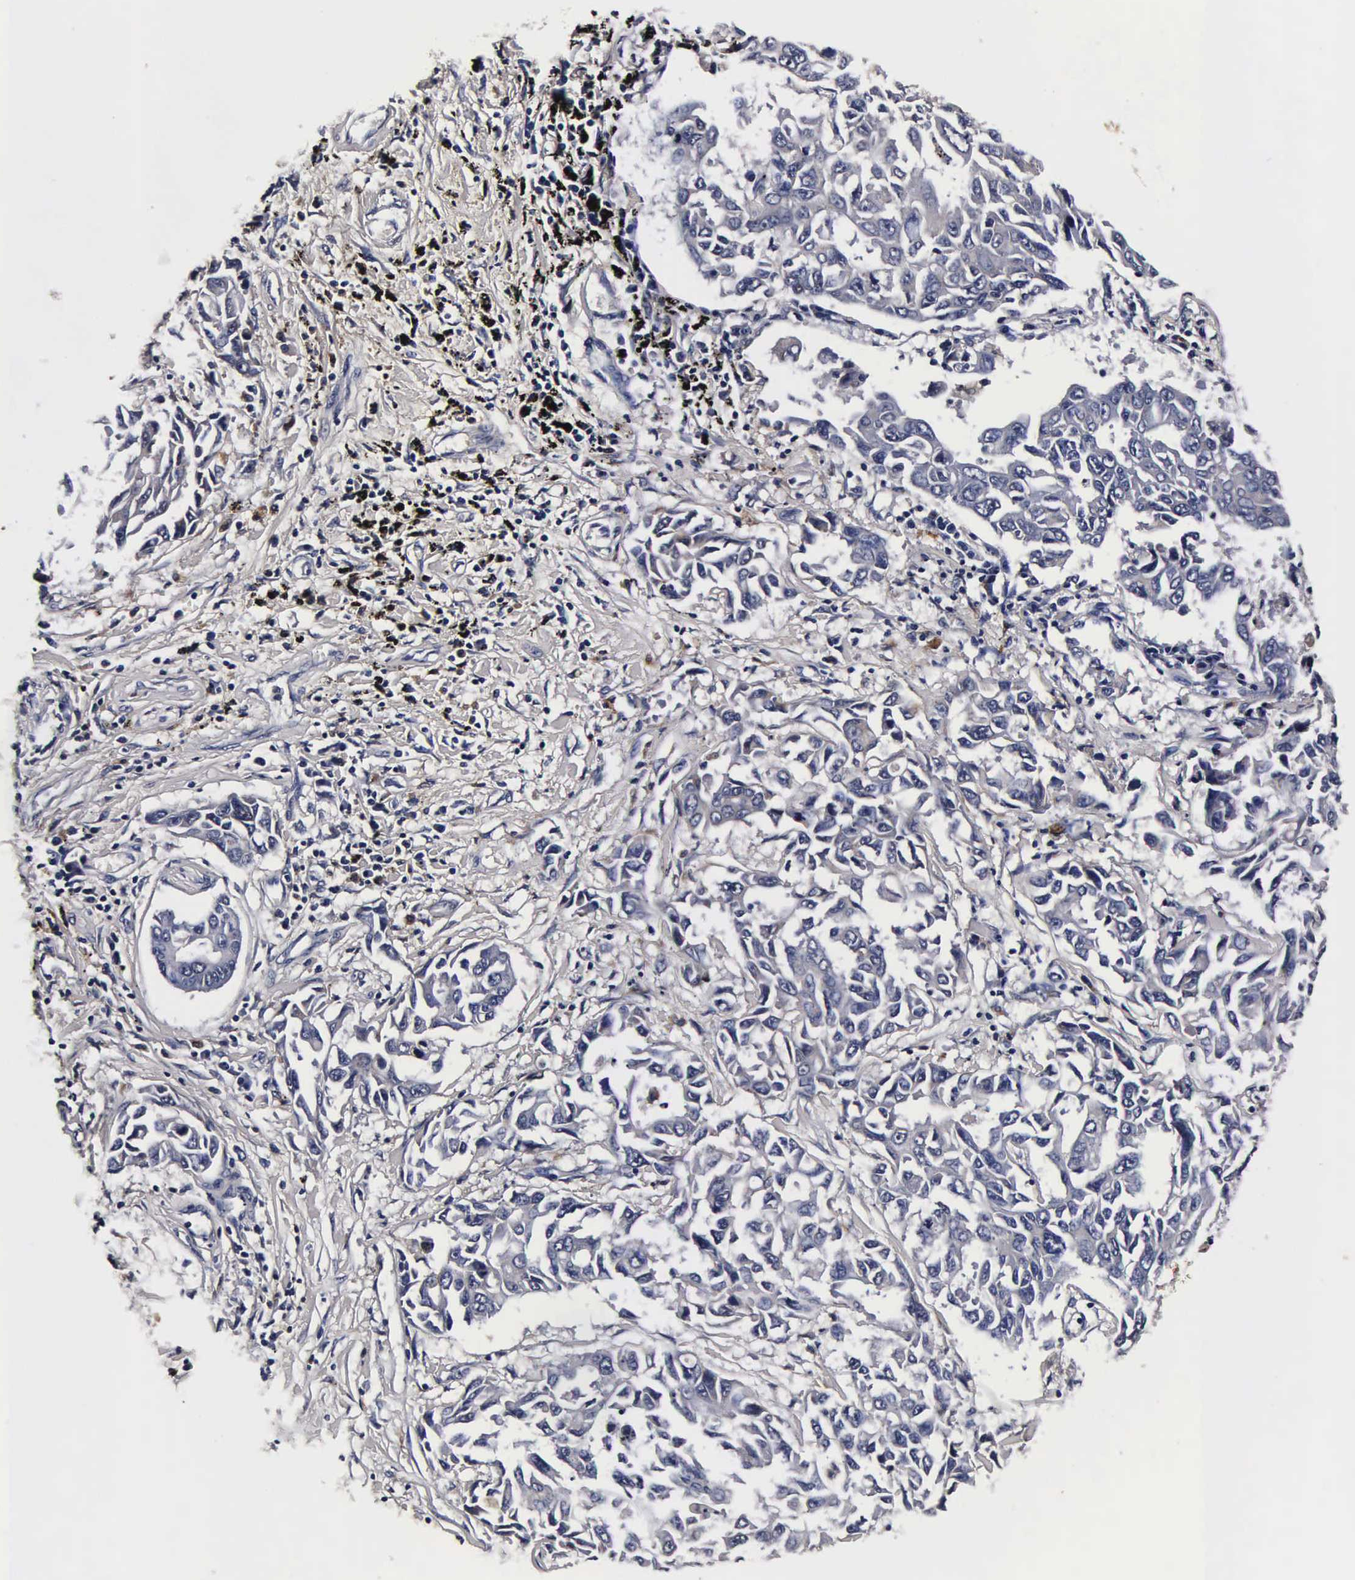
{"staining": {"intensity": "negative", "quantity": "none", "location": "none"}, "tissue": "lung cancer", "cell_type": "Tumor cells", "image_type": "cancer", "snomed": [{"axis": "morphology", "description": "Adenocarcinoma, NOS"}, {"axis": "topography", "description": "Lung"}], "caption": "DAB immunohistochemical staining of human lung cancer (adenocarcinoma) displays no significant staining in tumor cells. The staining is performed using DAB brown chromogen with nuclei counter-stained in using hematoxylin.", "gene": "CST3", "patient": {"sex": "male", "age": 64}}